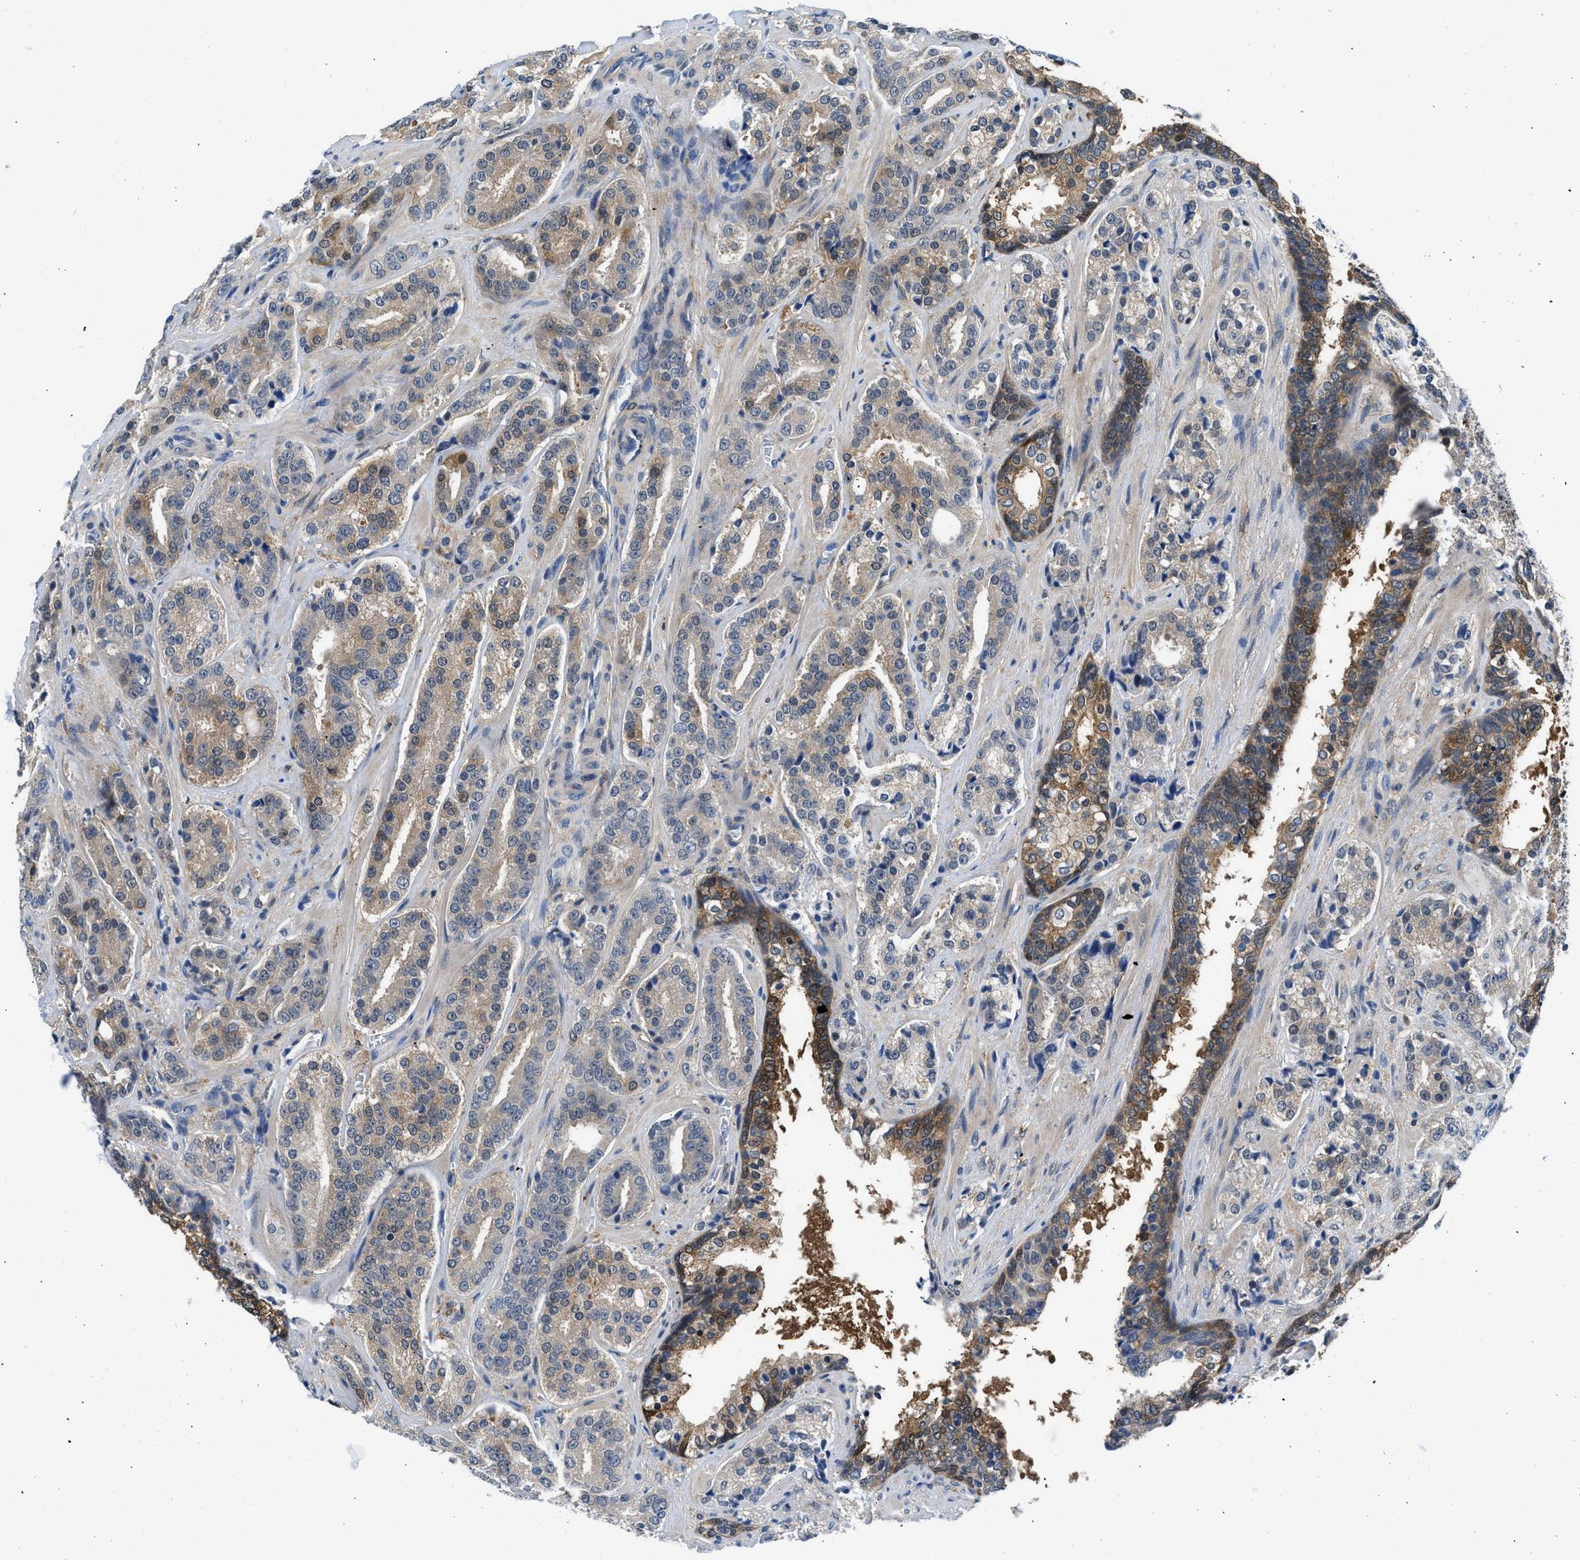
{"staining": {"intensity": "moderate", "quantity": "25%-75%", "location": "cytoplasmic/membranous"}, "tissue": "prostate cancer", "cell_type": "Tumor cells", "image_type": "cancer", "snomed": [{"axis": "morphology", "description": "Adenocarcinoma, High grade"}, {"axis": "topography", "description": "Prostate"}], "caption": "Prostate cancer tissue displays moderate cytoplasmic/membranous staining in approximately 25%-75% of tumor cells, visualized by immunohistochemistry.", "gene": "CBR1", "patient": {"sex": "male", "age": 60}}